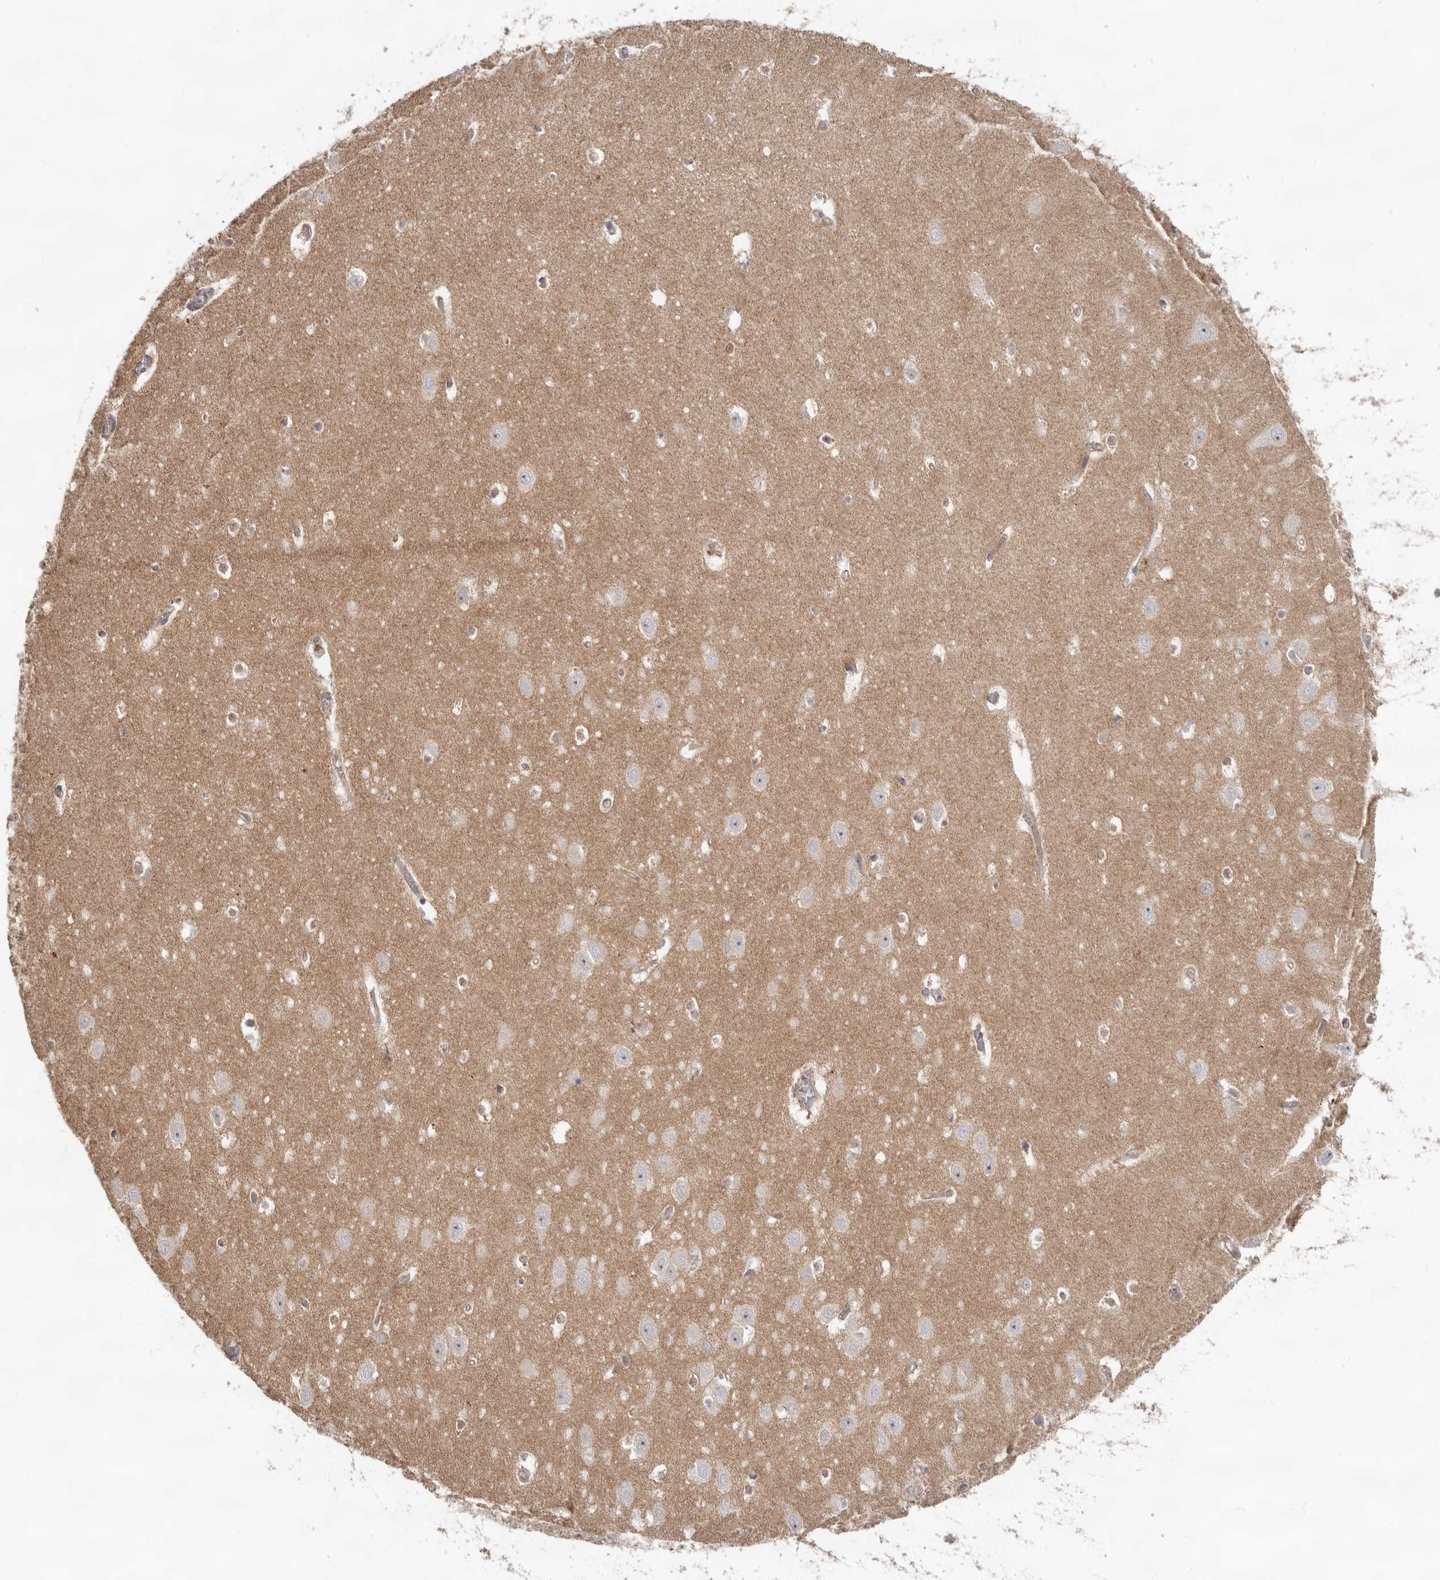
{"staining": {"intensity": "weak", "quantity": "25%-75%", "location": "cytoplasmic/membranous"}, "tissue": "hippocampus", "cell_type": "Glial cells", "image_type": "normal", "snomed": [{"axis": "morphology", "description": "Normal tissue, NOS"}, {"axis": "topography", "description": "Hippocampus"}], "caption": "The image exhibits immunohistochemical staining of benign hippocampus. There is weak cytoplasmic/membranous expression is present in approximately 25%-75% of glial cells.", "gene": "HINT3", "patient": {"sex": "female", "age": 64}}